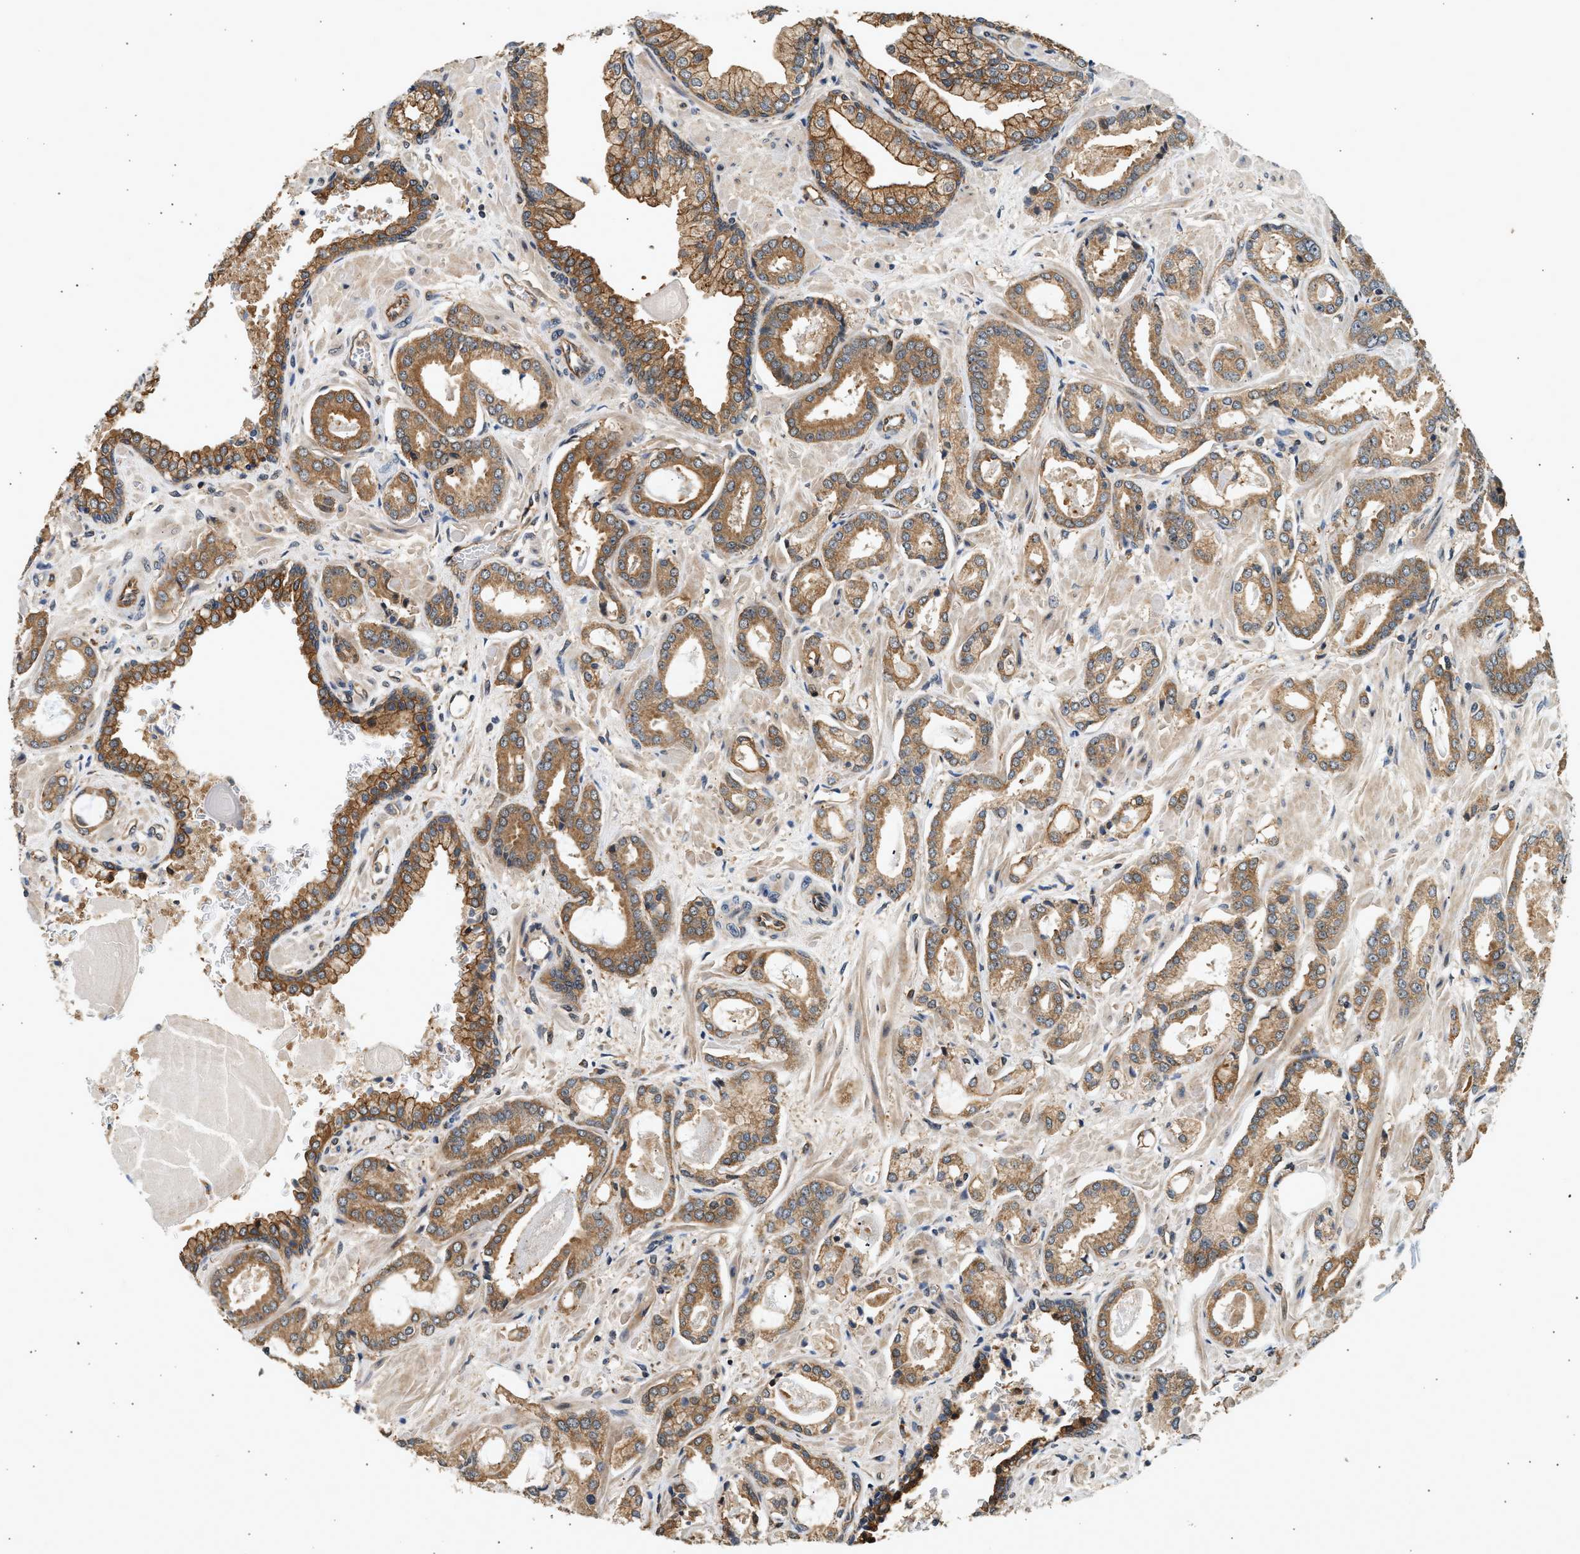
{"staining": {"intensity": "moderate", "quantity": ">75%", "location": "cytoplasmic/membranous"}, "tissue": "prostate cancer", "cell_type": "Tumor cells", "image_type": "cancer", "snomed": [{"axis": "morphology", "description": "Adenocarcinoma, Low grade"}, {"axis": "topography", "description": "Prostate"}], "caption": "Immunohistochemical staining of prostate adenocarcinoma (low-grade) shows medium levels of moderate cytoplasmic/membranous protein expression in about >75% of tumor cells. (brown staining indicates protein expression, while blue staining denotes nuclei).", "gene": "DUSP14", "patient": {"sex": "male", "age": 53}}